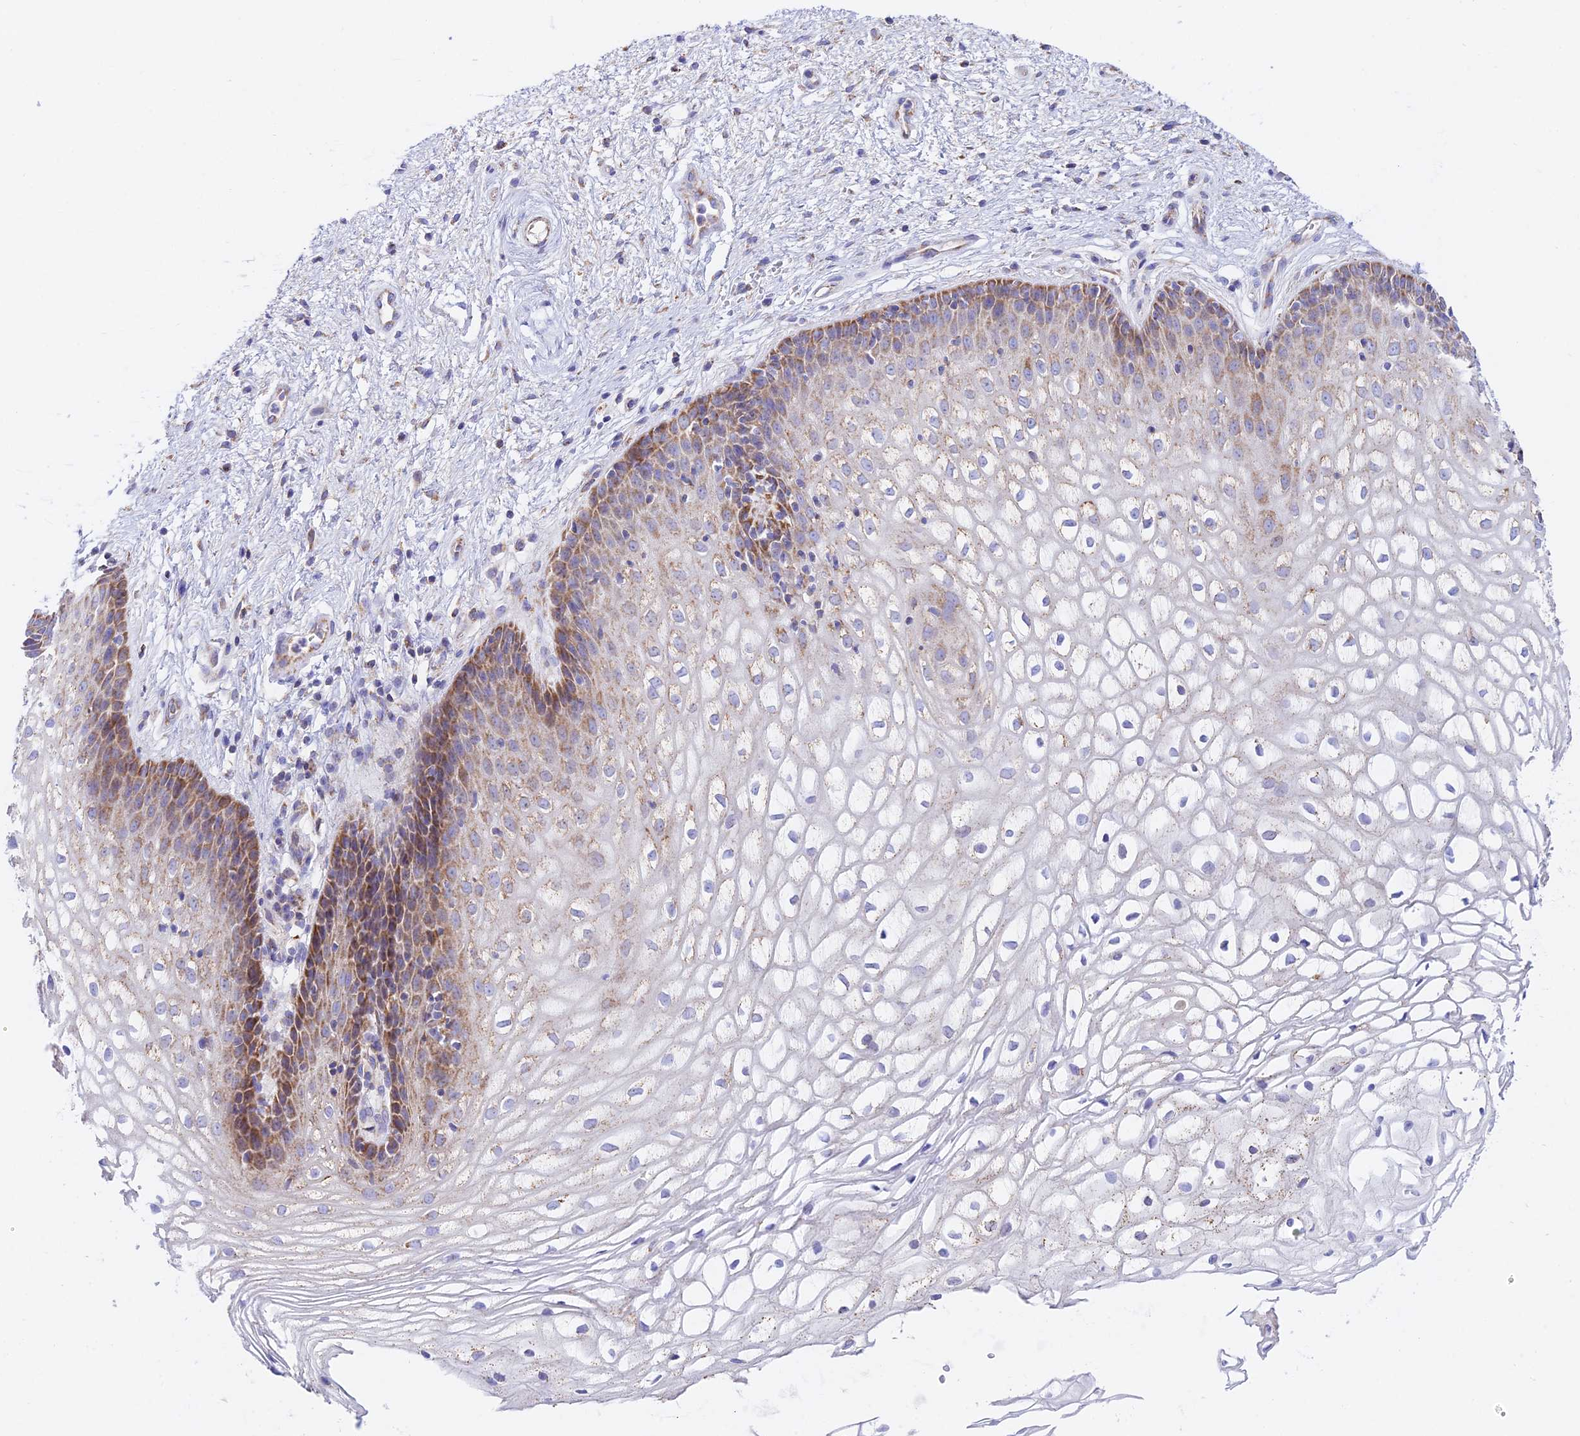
{"staining": {"intensity": "moderate", "quantity": "25%-75%", "location": "cytoplasmic/membranous"}, "tissue": "vagina", "cell_type": "Squamous epithelial cells", "image_type": "normal", "snomed": [{"axis": "morphology", "description": "Normal tissue, NOS"}, {"axis": "topography", "description": "Vagina"}], "caption": "High-magnification brightfield microscopy of unremarkable vagina stained with DAB (brown) and counterstained with hematoxylin (blue). squamous epithelial cells exhibit moderate cytoplasmic/membranous expression is seen in about25%-75% of cells.", "gene": "HSDL2", "patient": {"sex": "female", "age": 34}}